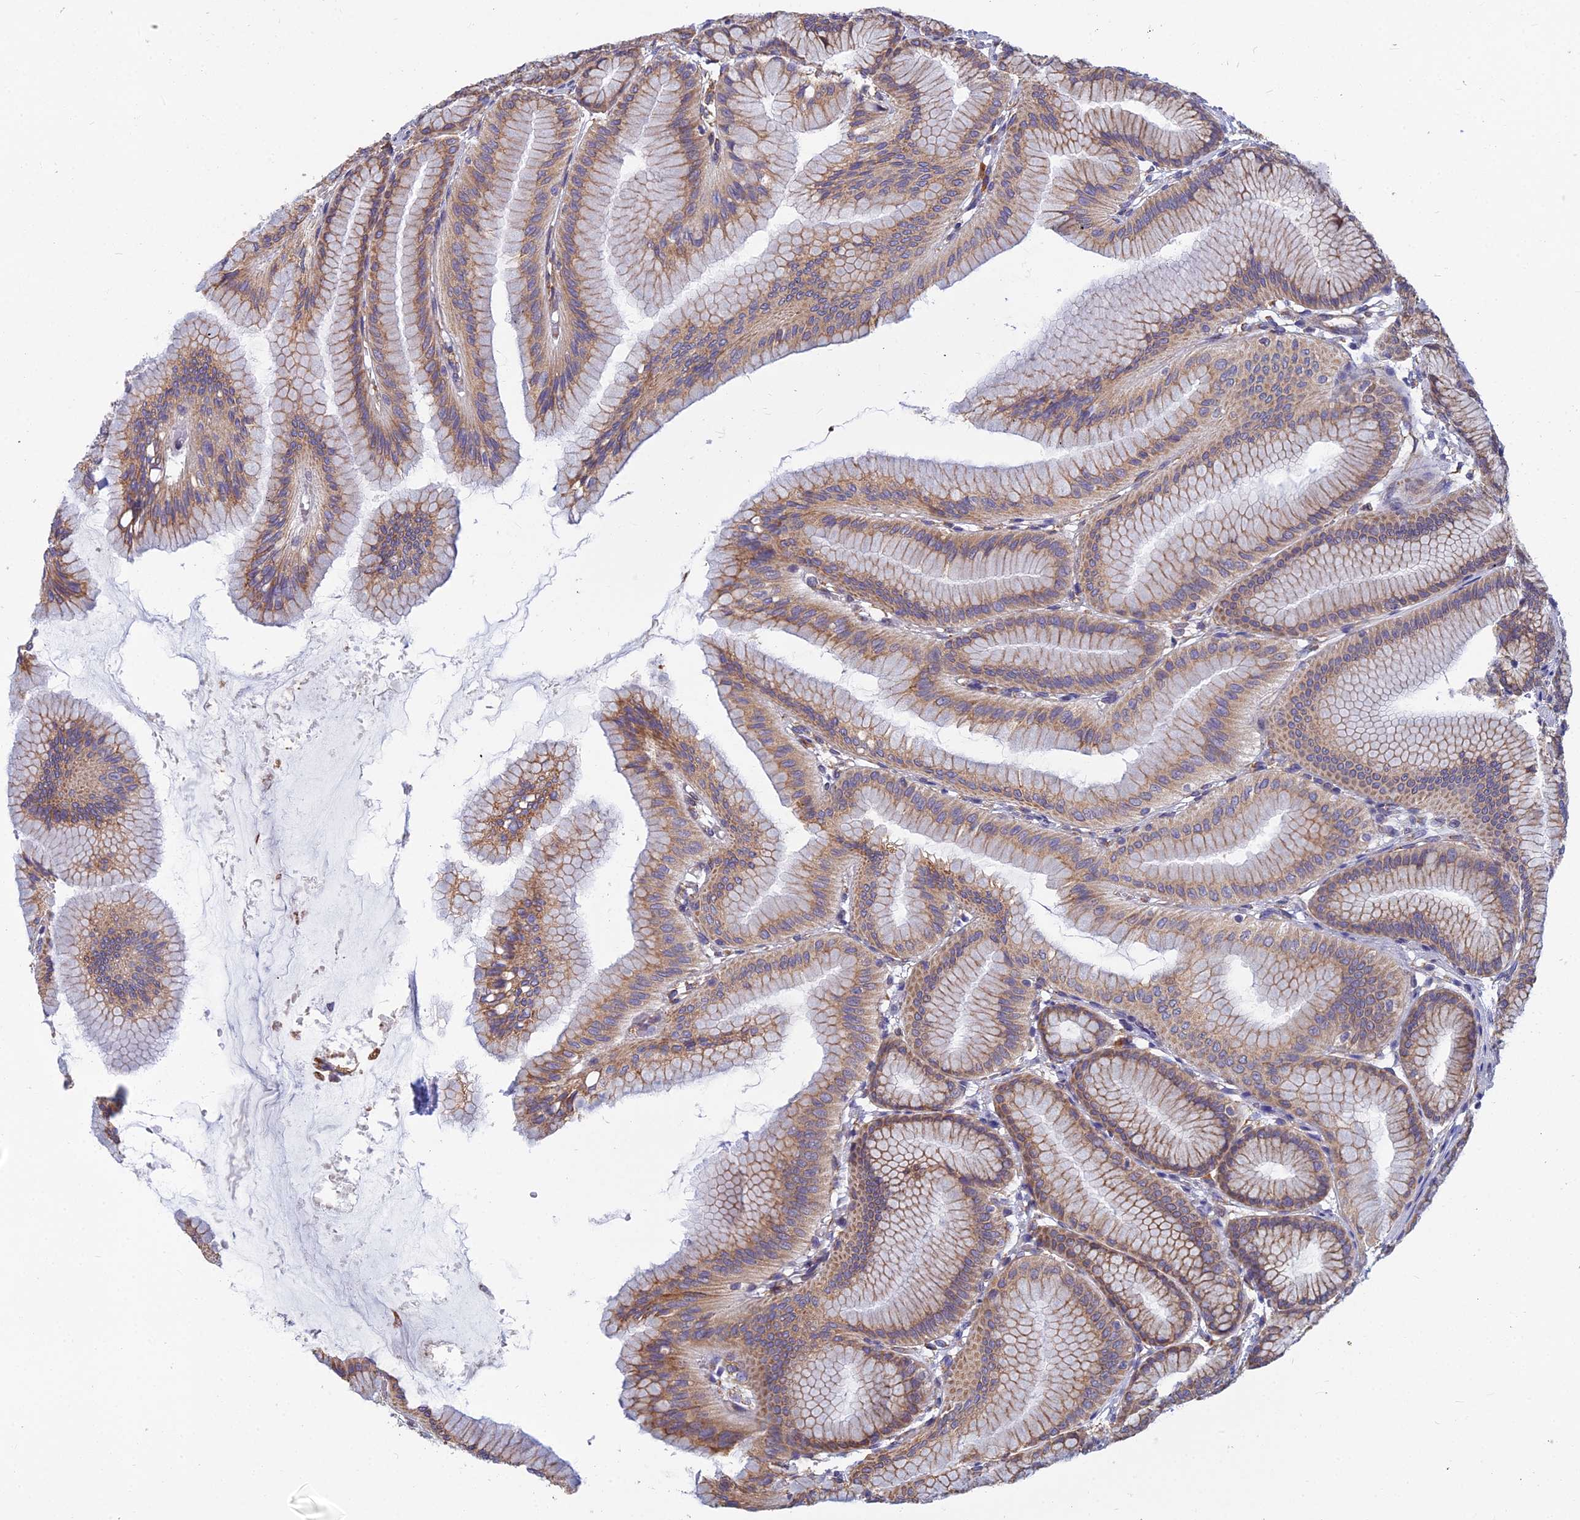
{"staining": {"intensity": "moderate", "quantity": ">75%", "location": "cytoplasmic/membranous"}, "tissue": "stomach", "cell_type": "Glandular cells", "image_type": "normal", "snomed": [{"axis": "morphology", "description": "Normal tissue, NOS"}, {"axis": "morphology", "description": "Adenocarcinoma, NOS"}, {"axis": "morphology", "description": "Adenocarcinoma, High grade"}, {"axis": "topography", "description": "Stomach, upper"}, {"axis": "topography", "description": "Stomach"}], "caption": "Protein expression analysis of benign stomach reveals moderate cytoplasmic/membranous staining in about >75% of glandular cells.", "gene": "KIAA1143", "patient": {"sex": "female", "age": 65}}